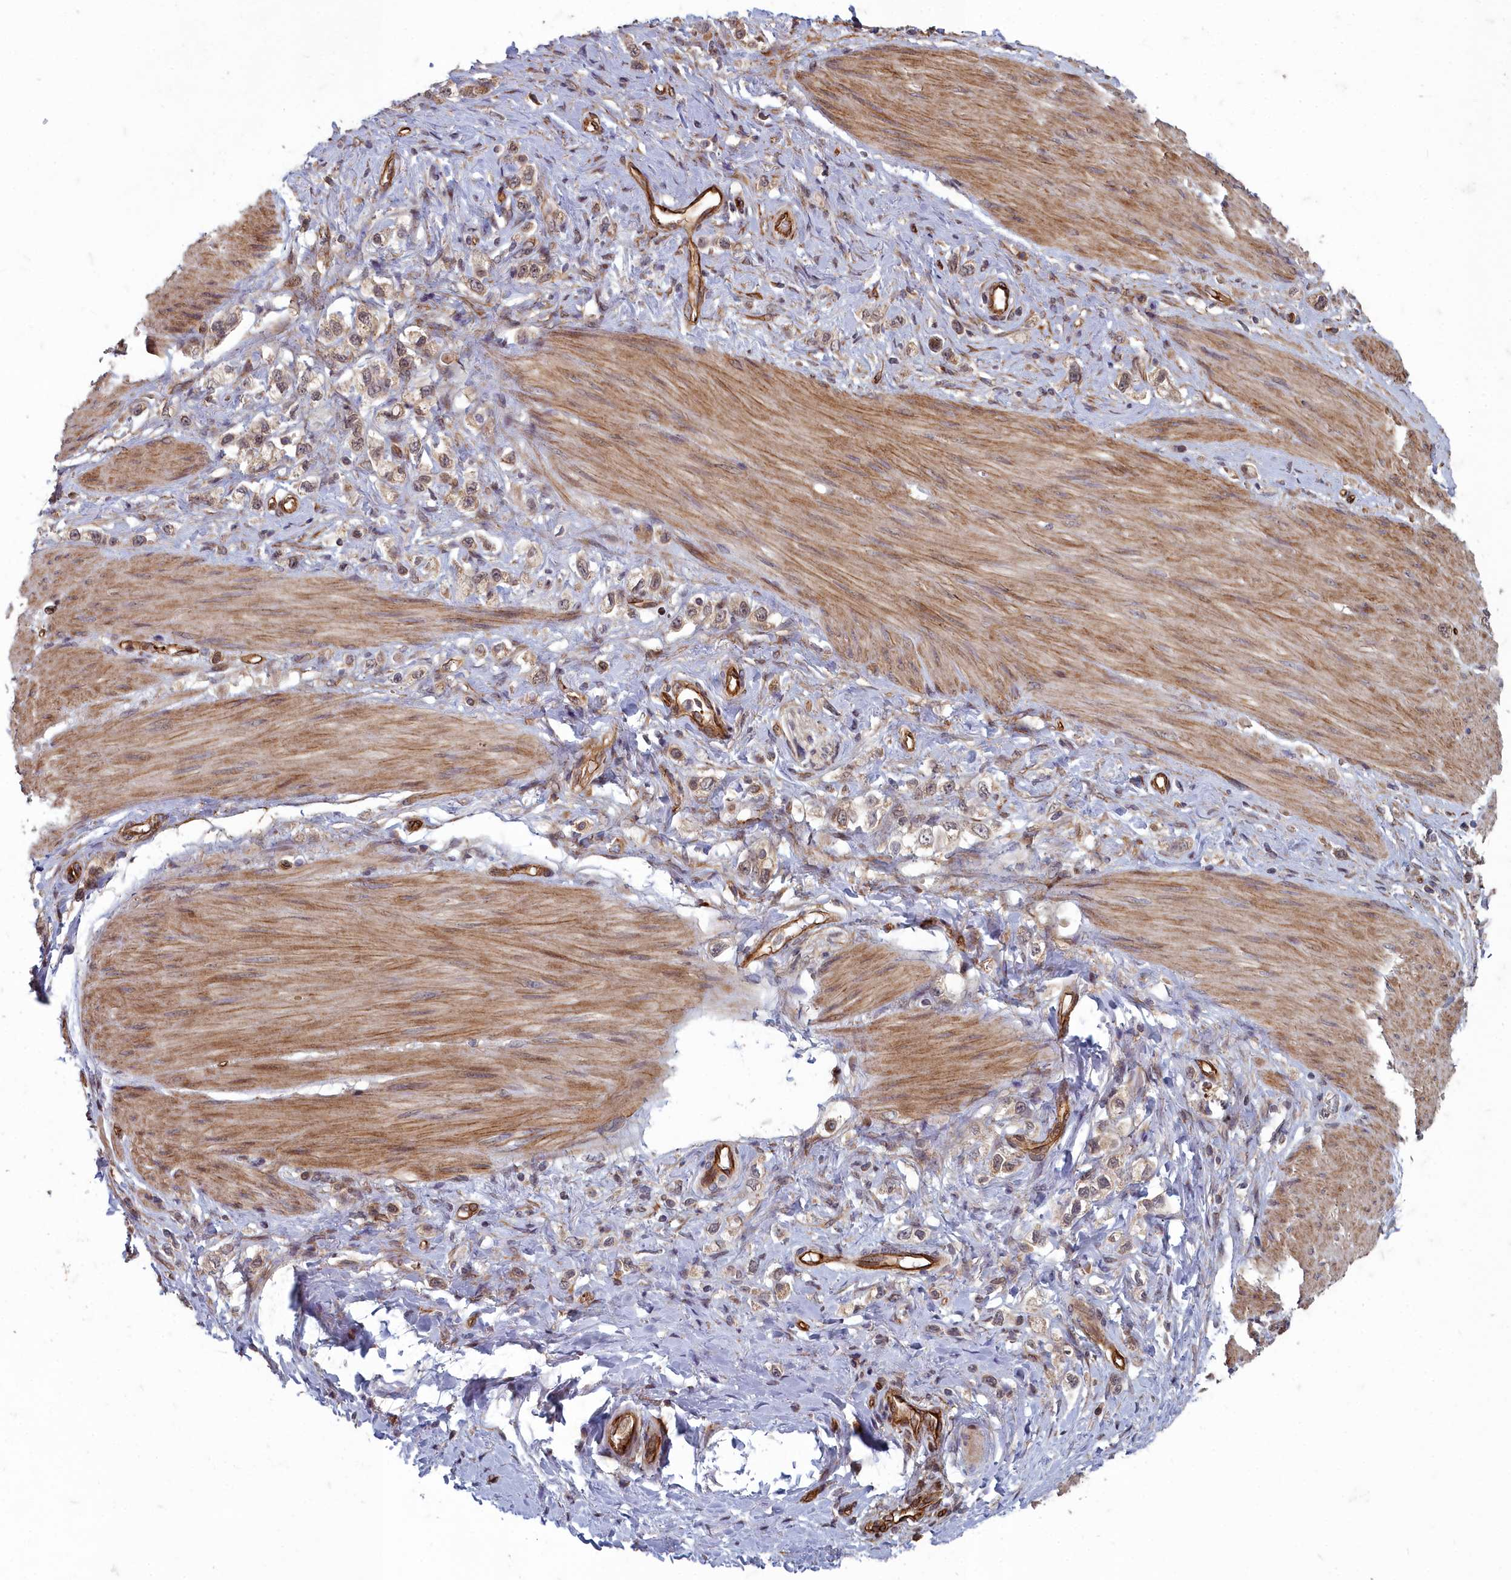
{"staining": {"intensity": "weak", "quantity": ">75%", "location": "cytoplasmic/membranous,nuclear"}, "tissue": "stomach cancer", "cell_type": "Tumor cells", "image_type": "cancer", "snomed": [{"axis": "morphology", "description": "Adenocarcinoma, NOS"}, {"axis": "topography", "description": "Stomach"}], "caption": "Immunohistochemistry (IHC) histopathology image of stomach adenocarcinoma stained for a protein (brown), which displays low levels of weak cytoplasmic/membranous and nuclear expression in about >75% of tumor cells.", "gene": "TSPYL4", "patient": {"sex": "female", "age": 65}}